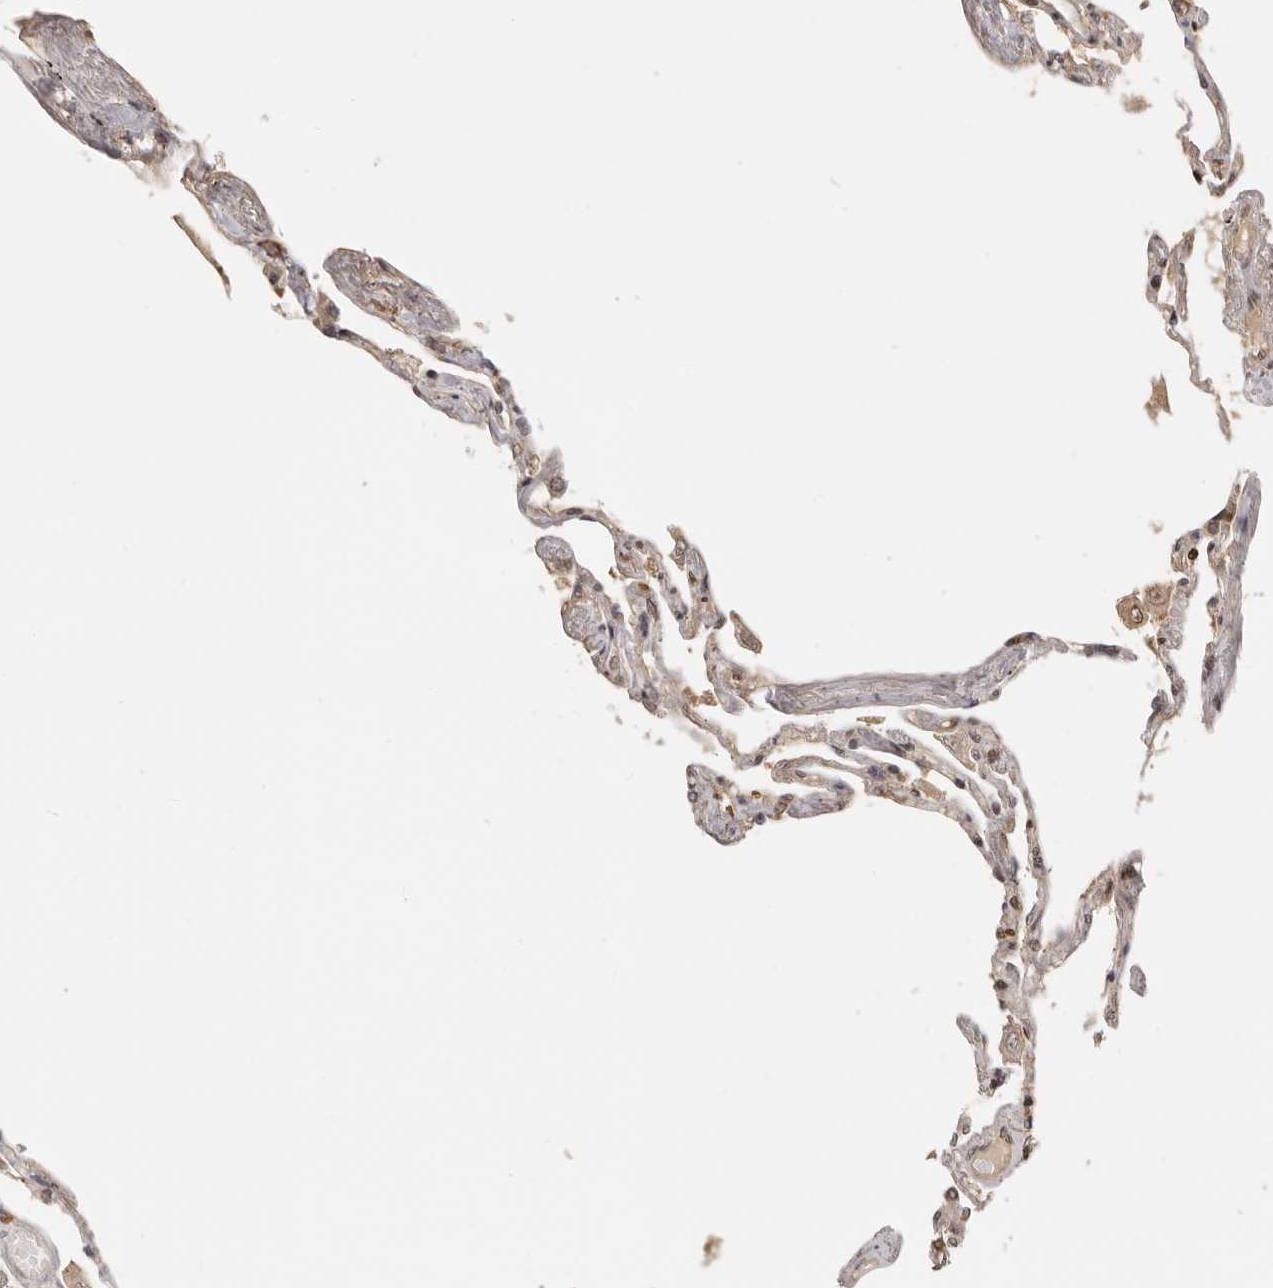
{"staining": {"intensity": "weak", "quantity": "25%-75%", "location": "cytoplasmic/membranous,nuclear"}, "tissue": "lung", "cell_type": "Alveolar cells", "image_type": "normal", "snomed": [{"axis": "morphology", "description": "Normal tissue, NOS"}, {"axis": "topography", "description": "Lung"}], "caption": "Protein analysis of unremarkable lung demonstrates weak cytoplasmic/membranous,nuclear staining in approximately 25%-75% of alveolar cells. (brown staining indicates protein expression, while blue staining denotes nuclei).", "gene": "PSMA5", "patient": {"sex": "female", "age": 67}}